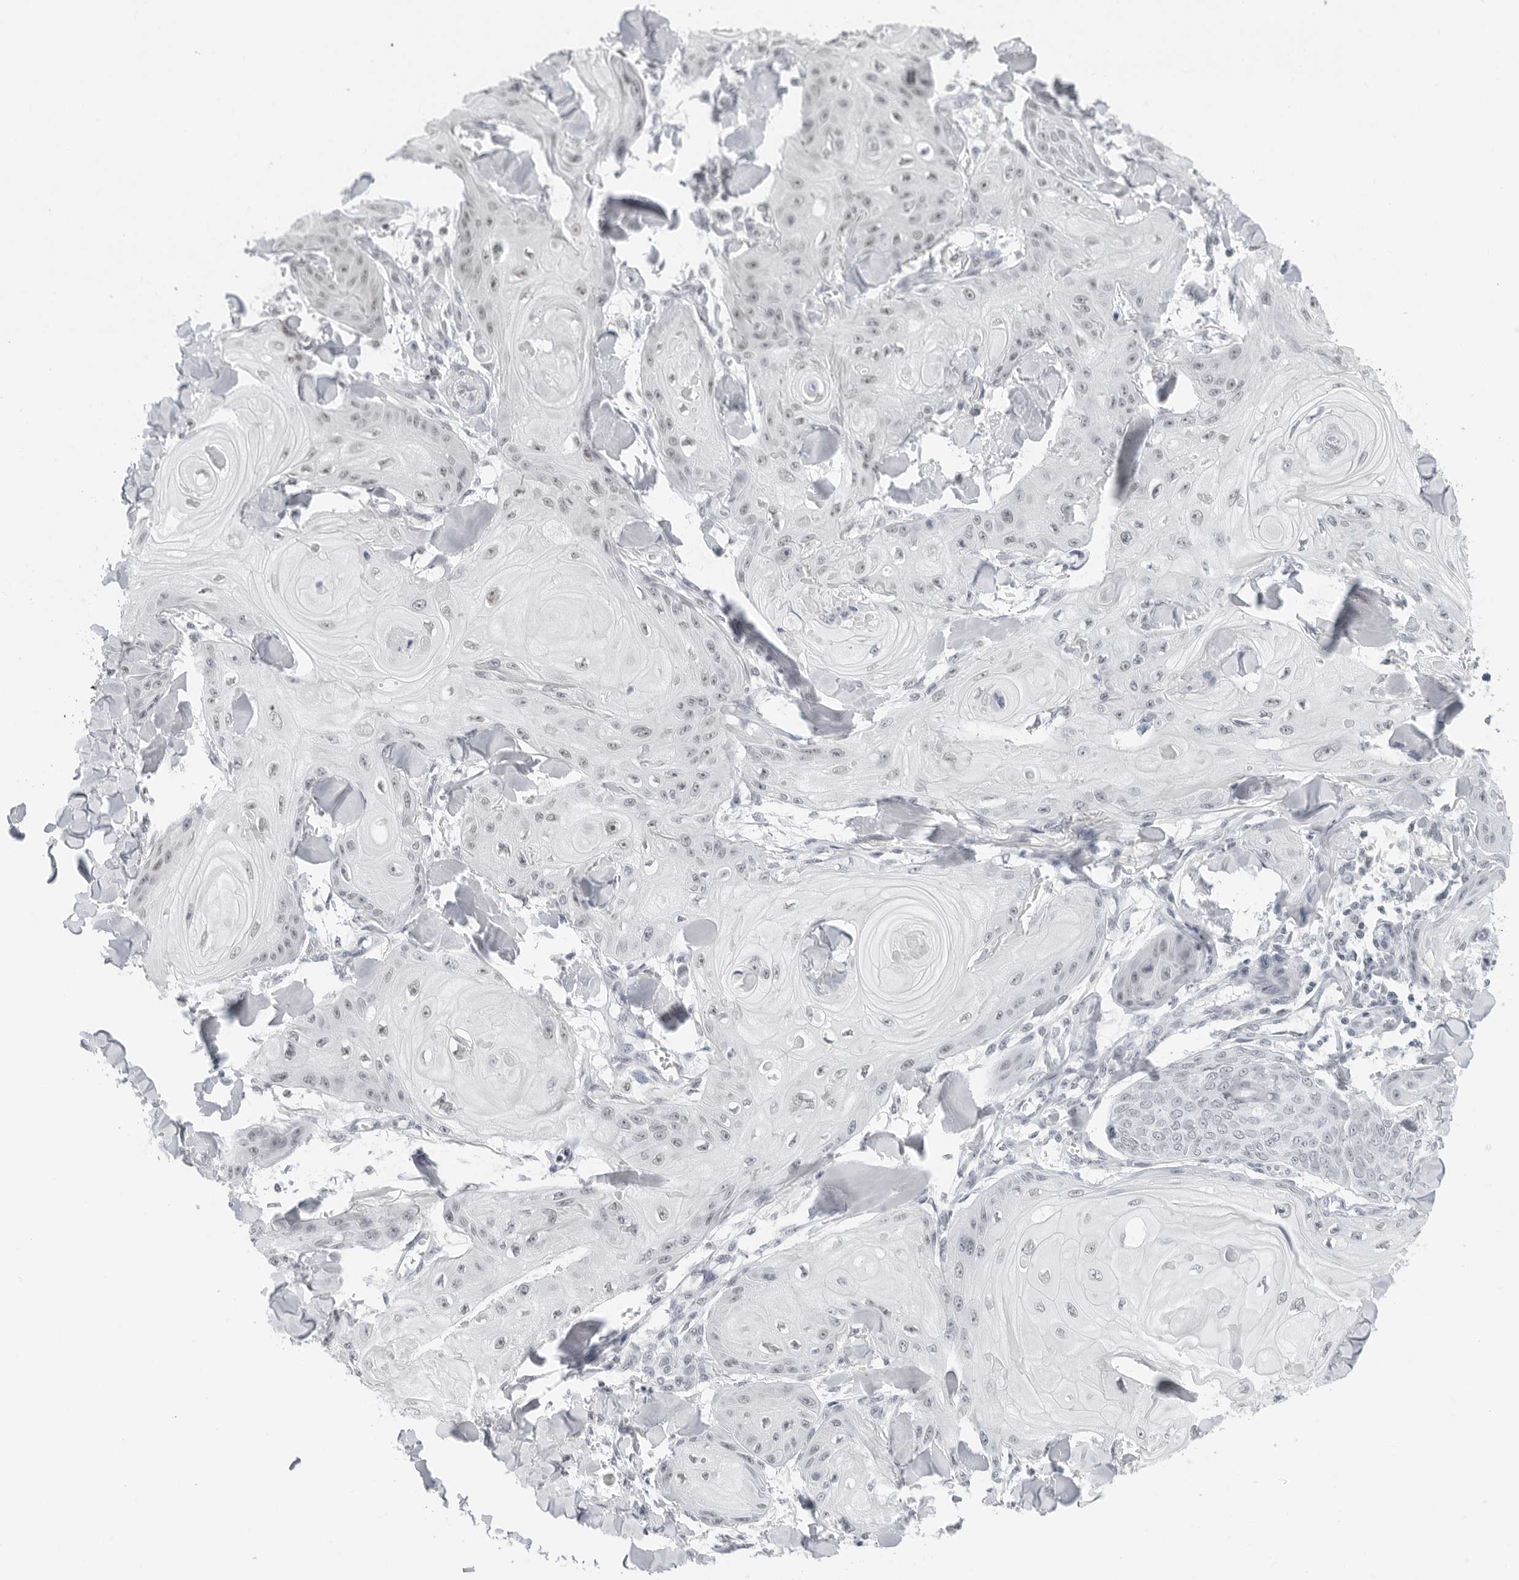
{"staining": {"intensity": "weak", "quantity": ">75%", "location": "nuclear"}, "tissue": "skin cancer", "cell_type": "Tumor cells", "image_type": "cancer", "snomed": [{"axis": "morphology", "description": "Squamous cell carcinoma, NOS"}, {"axis": "topography", "description": "Skin"}], "caption": "The photomicrograph displays a brown stain indicating the presence of a protein in the nuclear of tumor cells in skin cancer (squamous cell carcinoma).", "gene": "FLG2", "patient": {"sex": "male", "age": 74}}